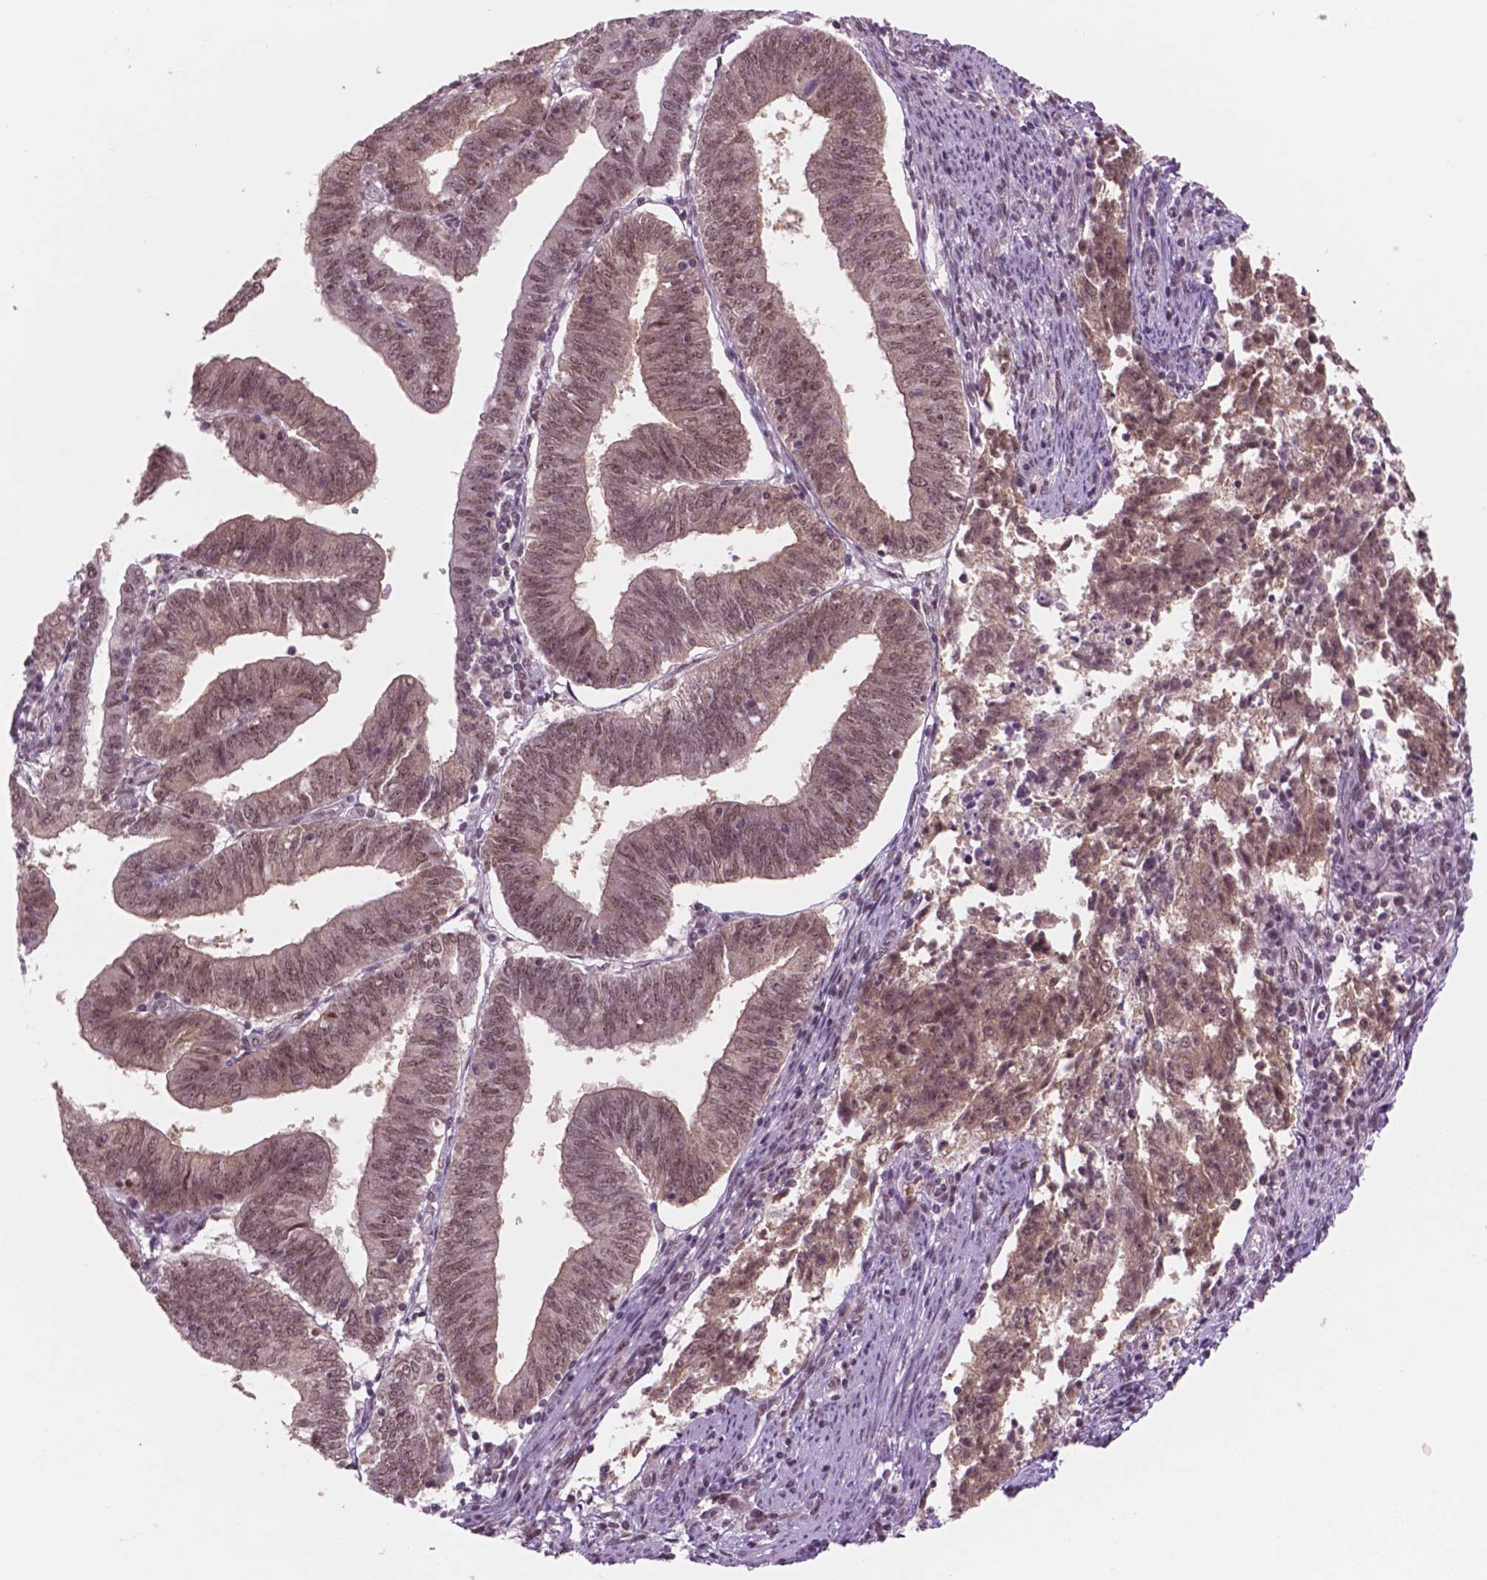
{"staining": {"intensity": "weak", "quantity": ">75%", "location": "nuclear"}, "tissue": "endometrial cancer", "cell_type": "Tumor cells", "image_type": "cancer", "snomed": [{"axis": "morphology", "description": "Adenocarcinoma, NOS"}, {"axis": "topography", "description": "Endometrium"}], "caption": "Human endometrial cancer (adenocarcinoma) stained for a protein (brown) displays weak nuclear positive positivity in about >75% of tumor cells.", "gene": "POLR2E", "patient": {"sex": "female", "age": 82}}